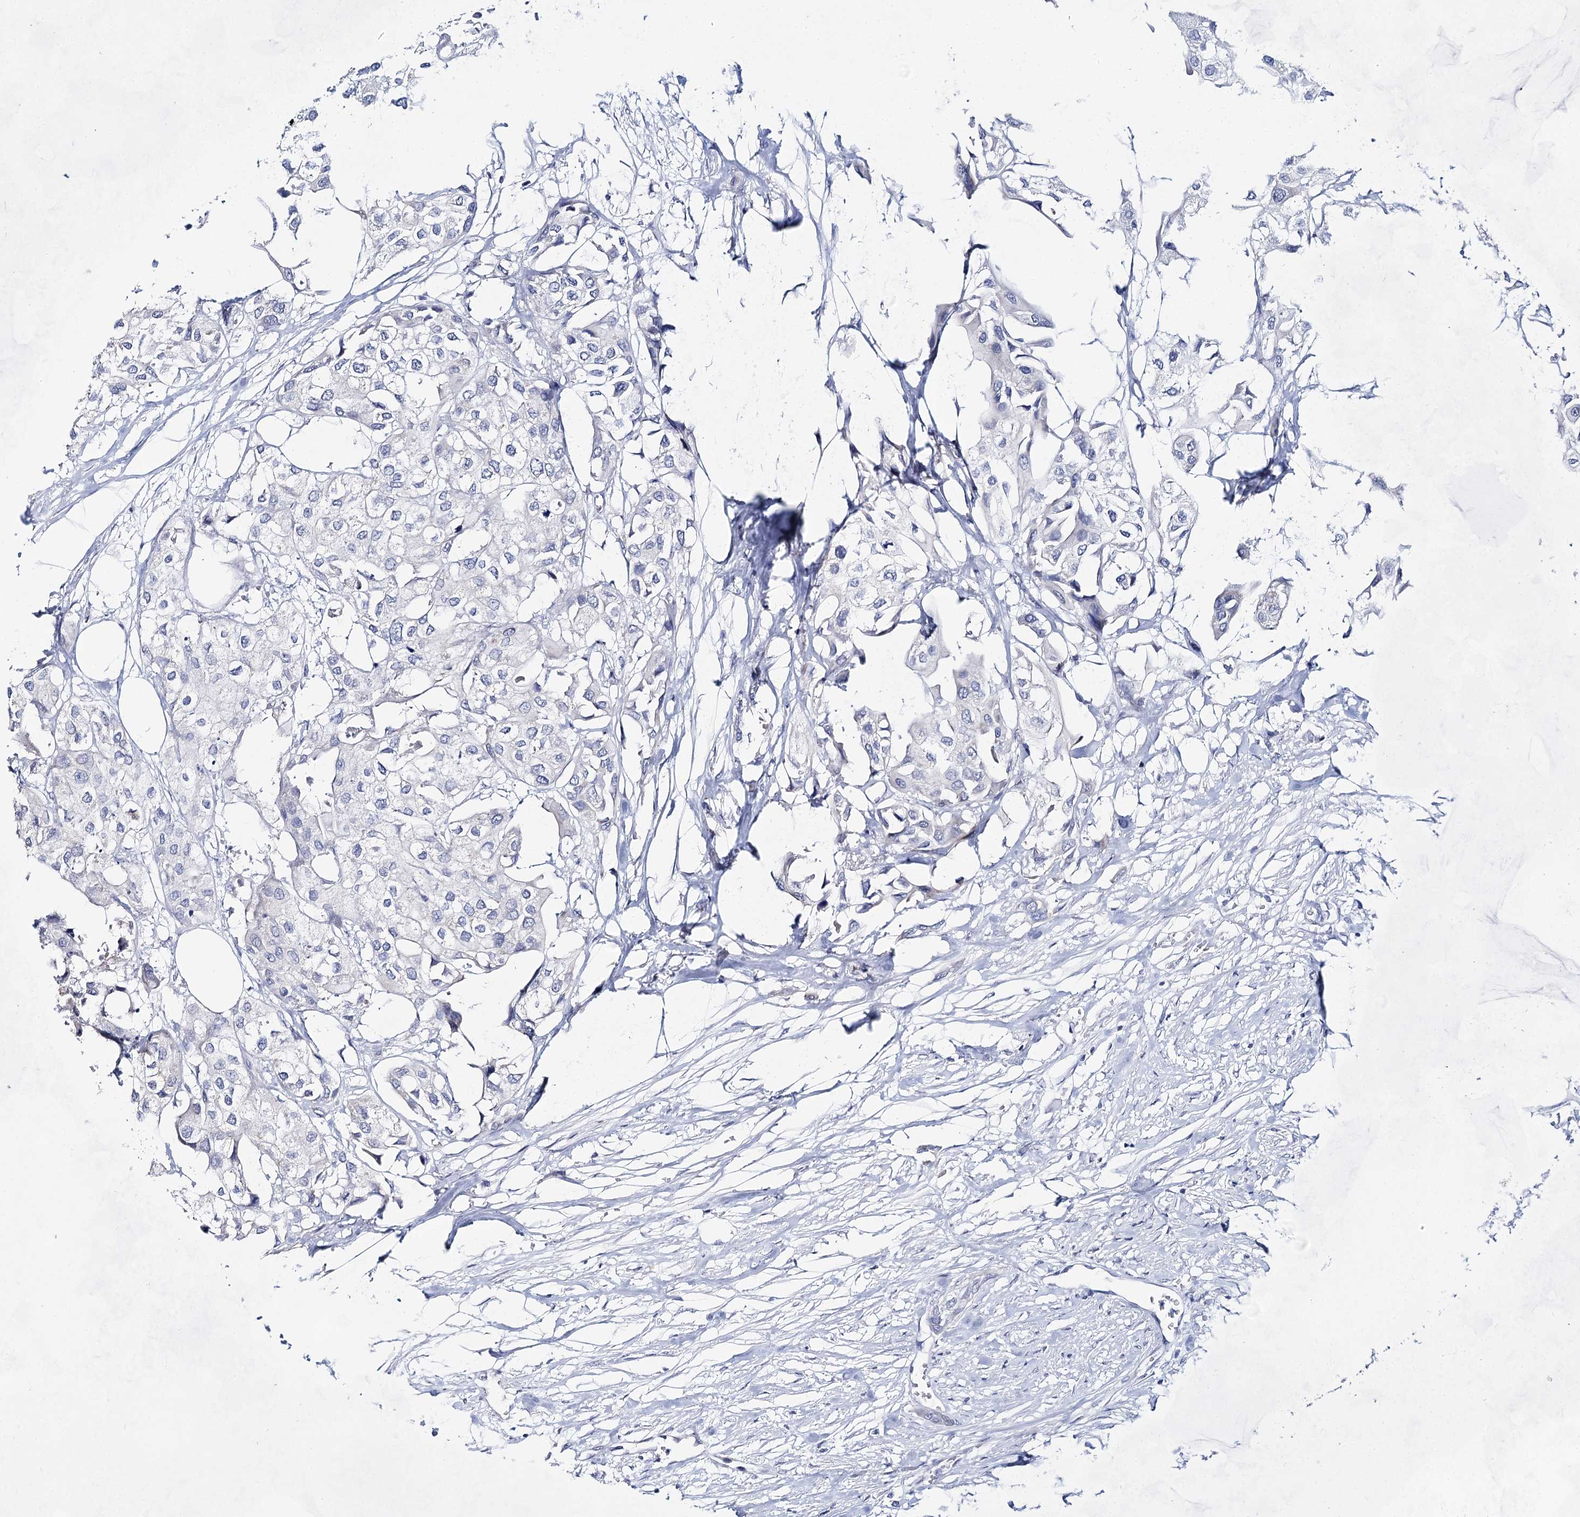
{"staining": {"intensity": "negative", "quantity": "none", "location": "none"}, "tissue": "urothelial cancer", "cell_type": "Tumor cells", "image_type": "cancer", "snomed": [{"axis": "morphology", "description": "Urothelial carcinoma, High grade"}, {"axis": "topography", "description": "Urinary bladder"}], "caption": "Tumor cells show no significant protein staining in urothelial cancer. Nuclei are stained in blue.", "gene": "BPHL", "patient": {"sex": "male", "age": 64}}